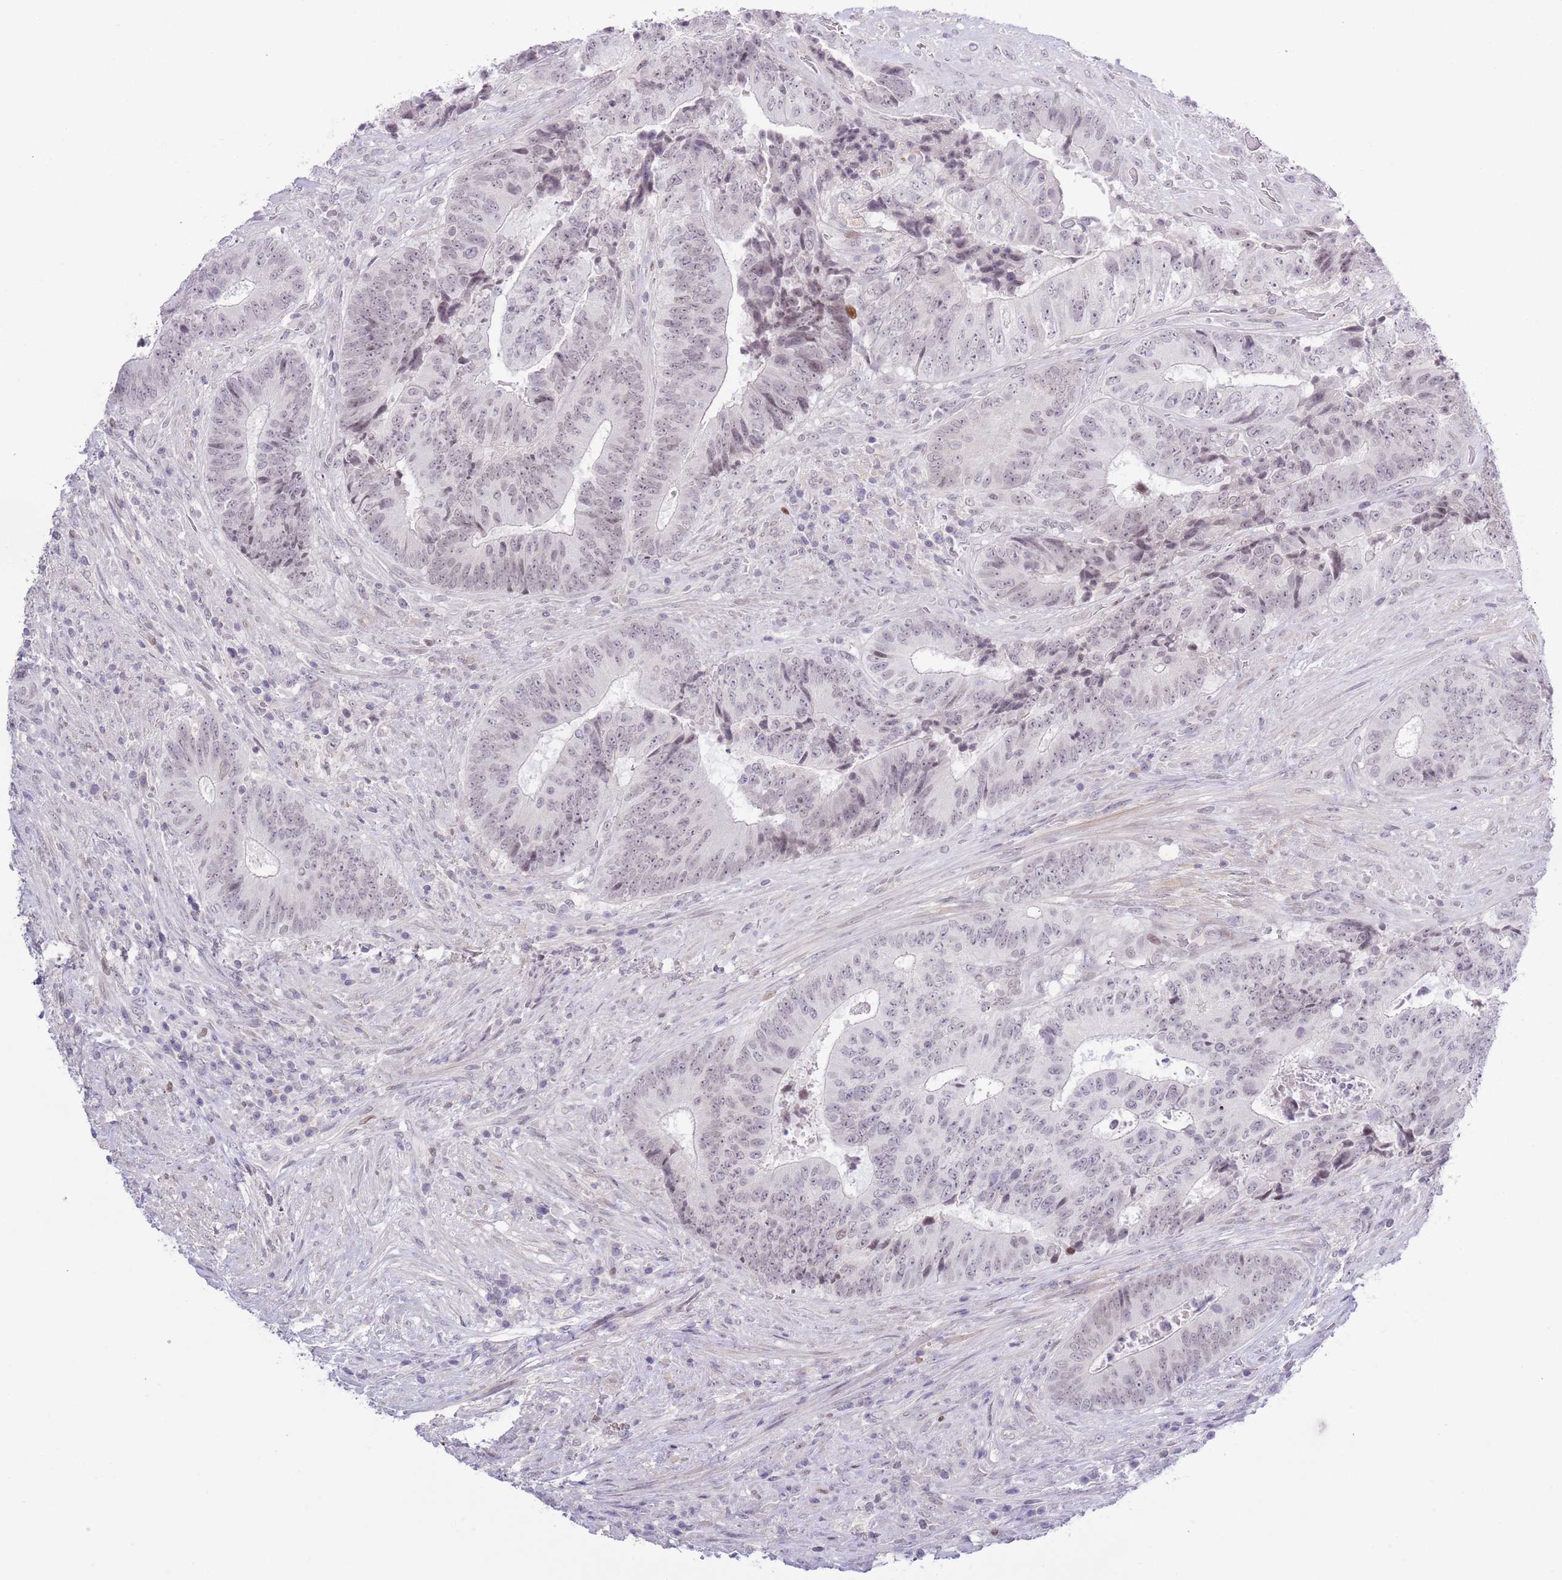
{"staining": {"intensity": "negative", "quantity": "none", "location": "none"}, "tissue": "colorectal cancer", "cell_type": "Tumor cells", "image_type": "cancer", "snomed": [{"axis": "morphology", "description": "Adenocarcinoma, NOS"}, {"axis": "topography", "description": "Rectum"}], "caption": "Immunohistochemistry (IHC) image of neoplastic tissue: human colorectal cancer (adenocarcinoma) stained with DAB reveals no significant protein staining in tumor cells.", "gene": "MFSD10", "patient": {"sex": "male", "age": 72}}